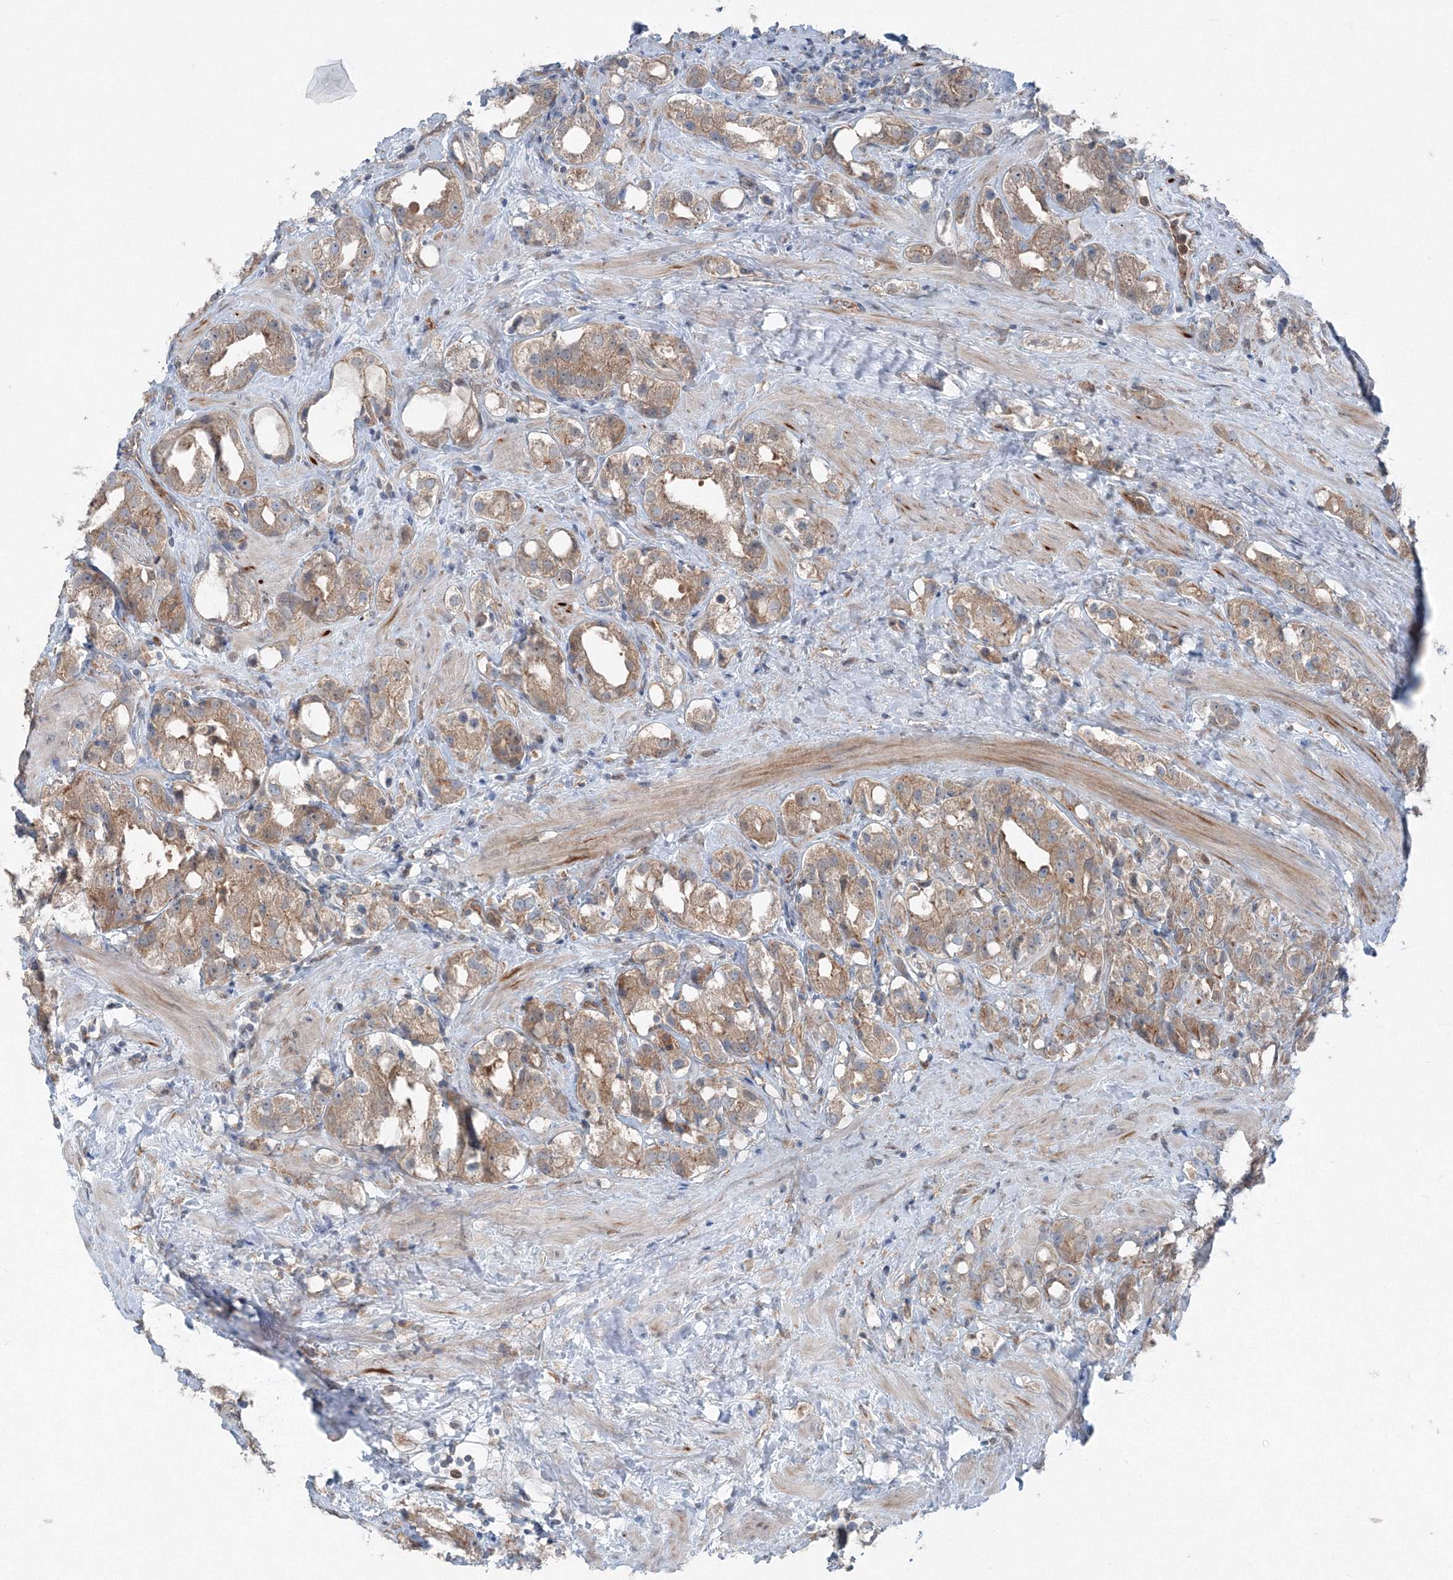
{"staining": {"intensity": "moderate", "quantity": ">75%", "location": "cytoplasmic/membranous"}, "tissue": "prostate cancer", "cell_type": "Tumor cells", "image_type": "cancer", "snomed": [{"axis": "morphology", "description": "Adenocarcinoma, NOS"}, {"axis": "topography", "description": "Prostate"}], "caption": "Human adenocarcinoma (prostate) stained for a protein (brown) shows moderate cytoplasmic/membranous positive staining in approximately >75% of tumor cells.", "gene": "TPRKB", "patient": {"sex": "male", "age": 79}}